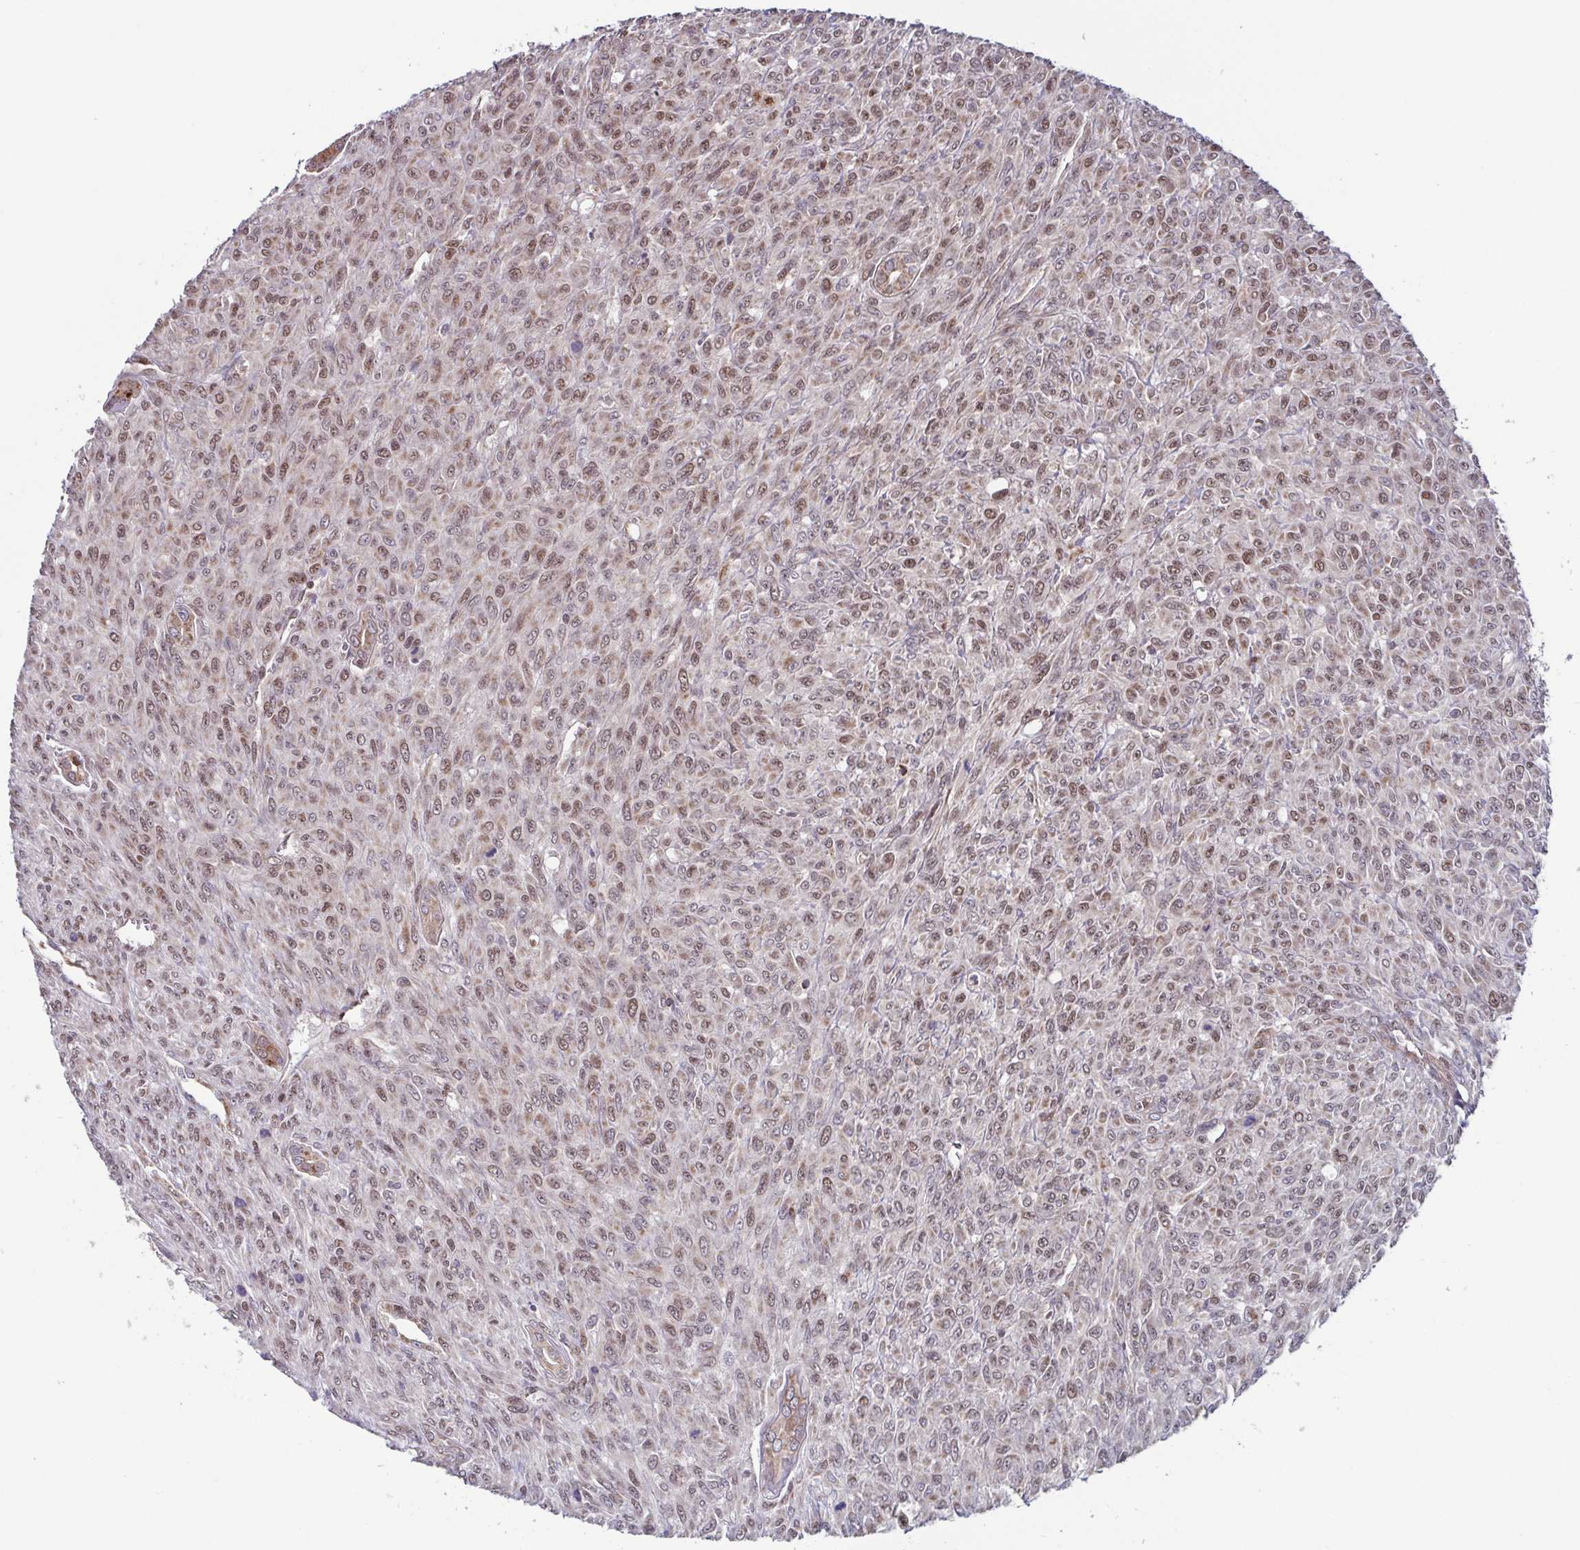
{"staining": {"intensity": "weak", "quantity": ">75%", "location": "nuclear"}, "tissue": "renal cancer", "cell_type": "Tumor cells", "image_type": "cancer", "snomed": [{"axis": "morphology", "description": "Adenocarcinoma, NOS"}, {"axis": "topography", "description": "Kidney"}], "caption": "High-power microscopy captured an IHC image of adenocarcinoma (renal), revealing weak nuclear expression in approximately >75% of tumor cells.", "gene": "TTC19", "patient": {"sex": "male", "age": 58}}